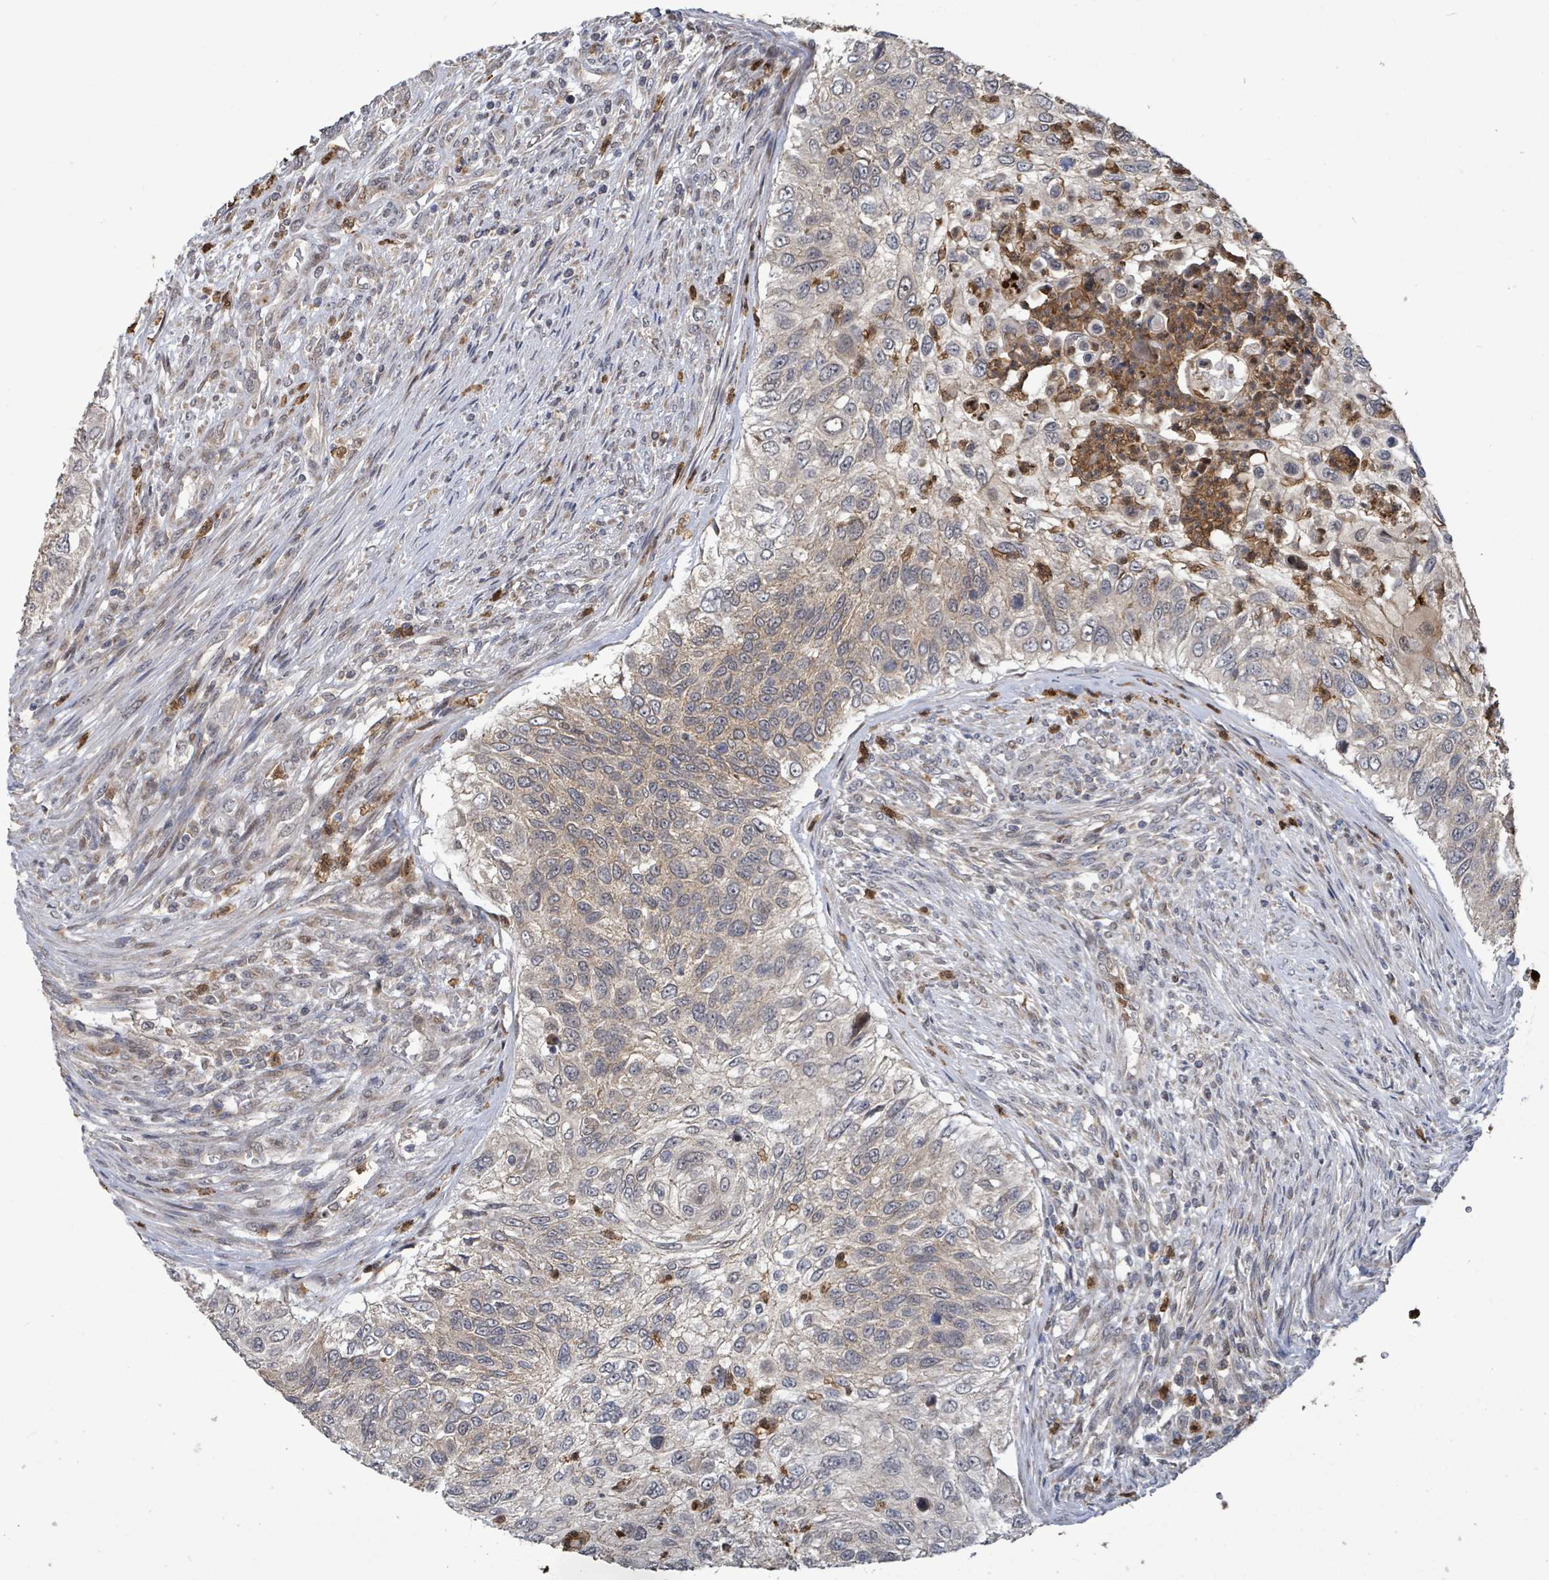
{"staining": {"intensity": "weak", "quantity": "25%-75%", "location": "cytoplasmic/membranous"}, "tissue": "urothelial cancer", "cell_type": "Tumor cells", "image_type": "cancer", "snomed": [{"axis": "morphology", "description": "Urothelial carcinoma, High grade"}, {"axis": "topography", "description": "Urinary bladder"}], "caption": "Urothelial carcinoma (high-grade) stained with IHC displays weak cytoplasmic/membranous expression in about 25%-75% of tumor cells.", "gene": "COQ6", "patient": {"sex": "female", "age": 60}}